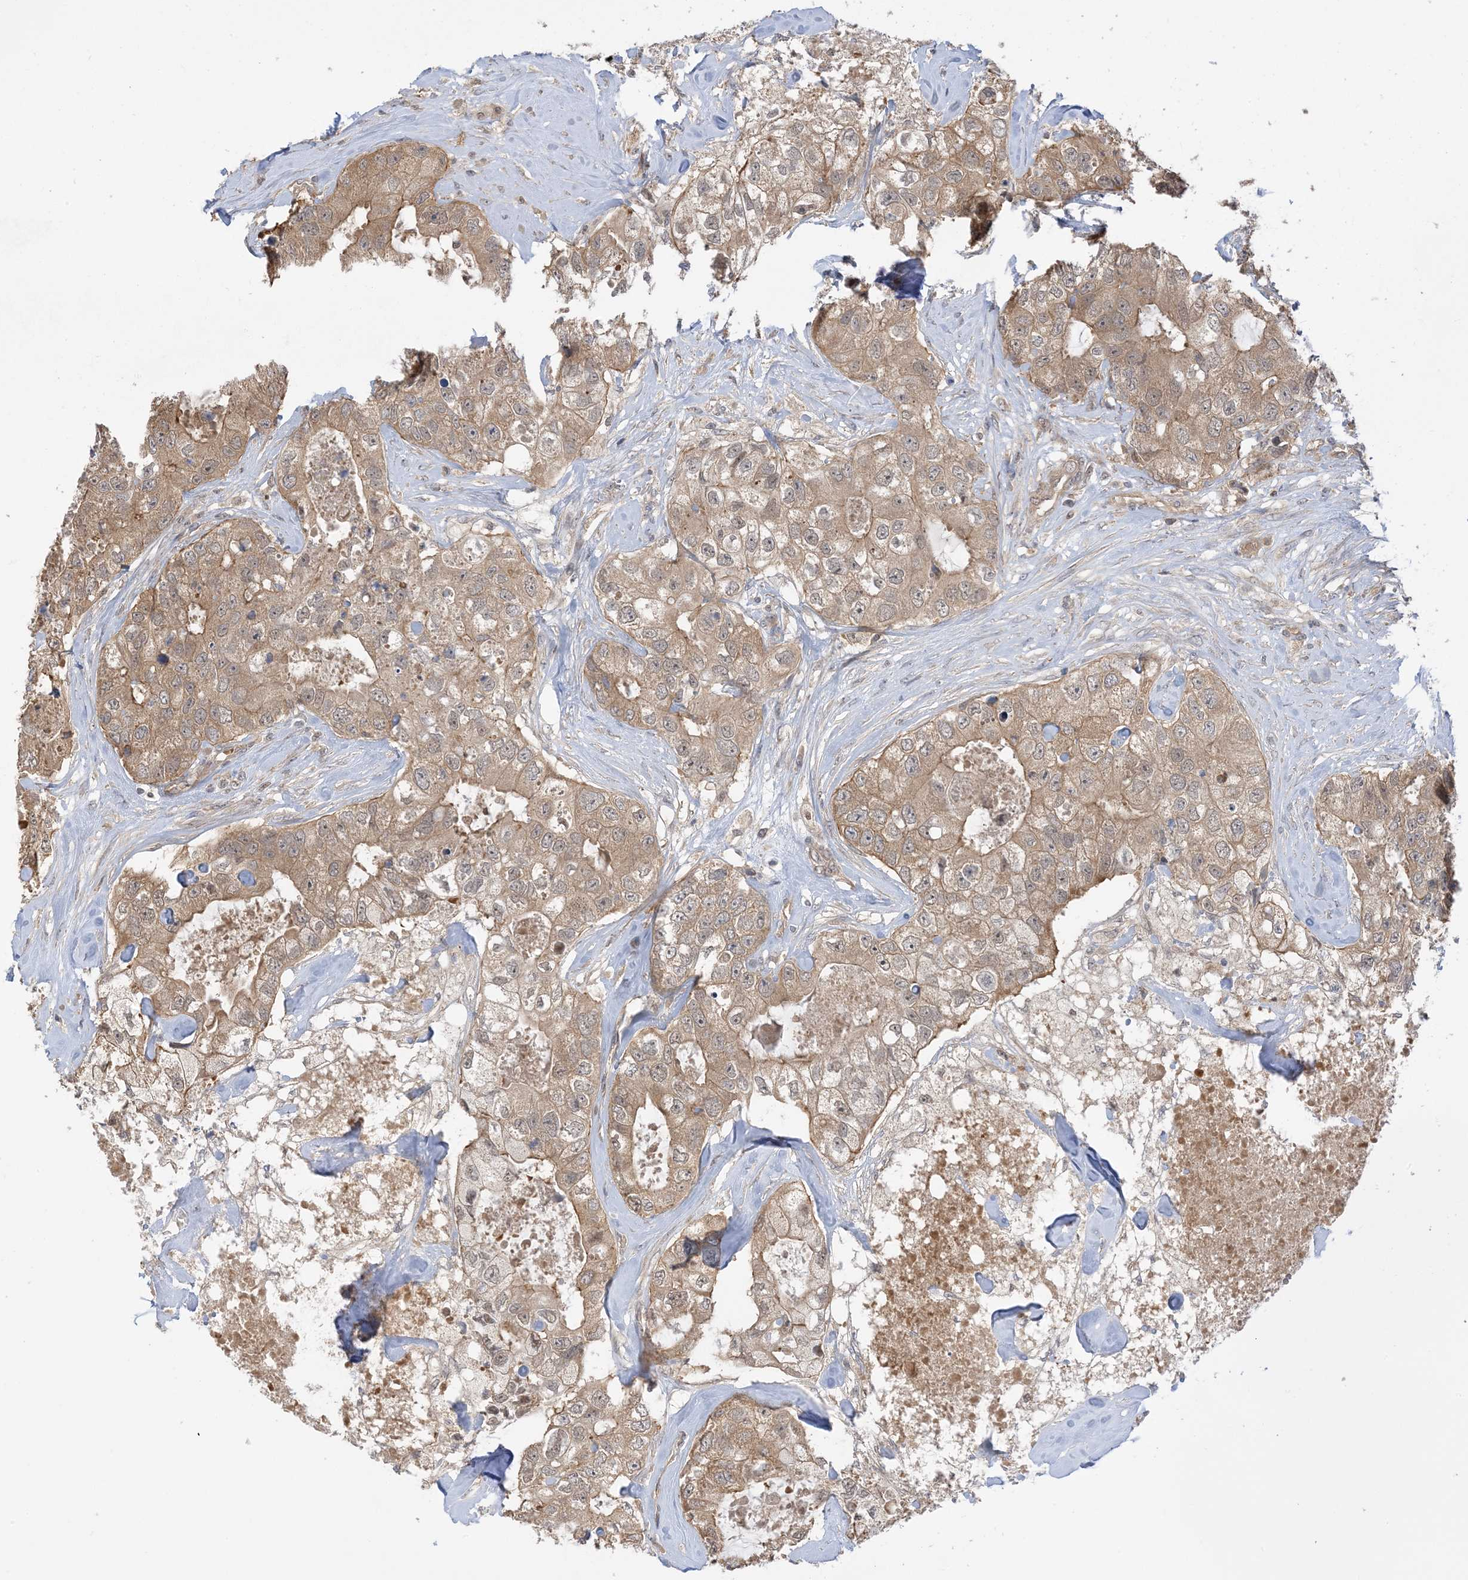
{"staining": {"intensity": "moderate", "quantity": ">75%", "location": "cytoplasmic/membranous"}, "tissue": "breast cancer", "cell_type": "Tumor cells", "image_type": "cancer", "snomed": [{"axis": "morphology", "description": "Duct carcinoma"}, {"axis": "topography", "description": "Breast"}], "caption": "Approximately >75% of tumor cells in breast cancer display moderate cytoplasmic/membranous protein positivity as visualized by brown immunohistochemical staining.", "gene": "WDR26", "patient": {"sex": "female", "age": 62}}